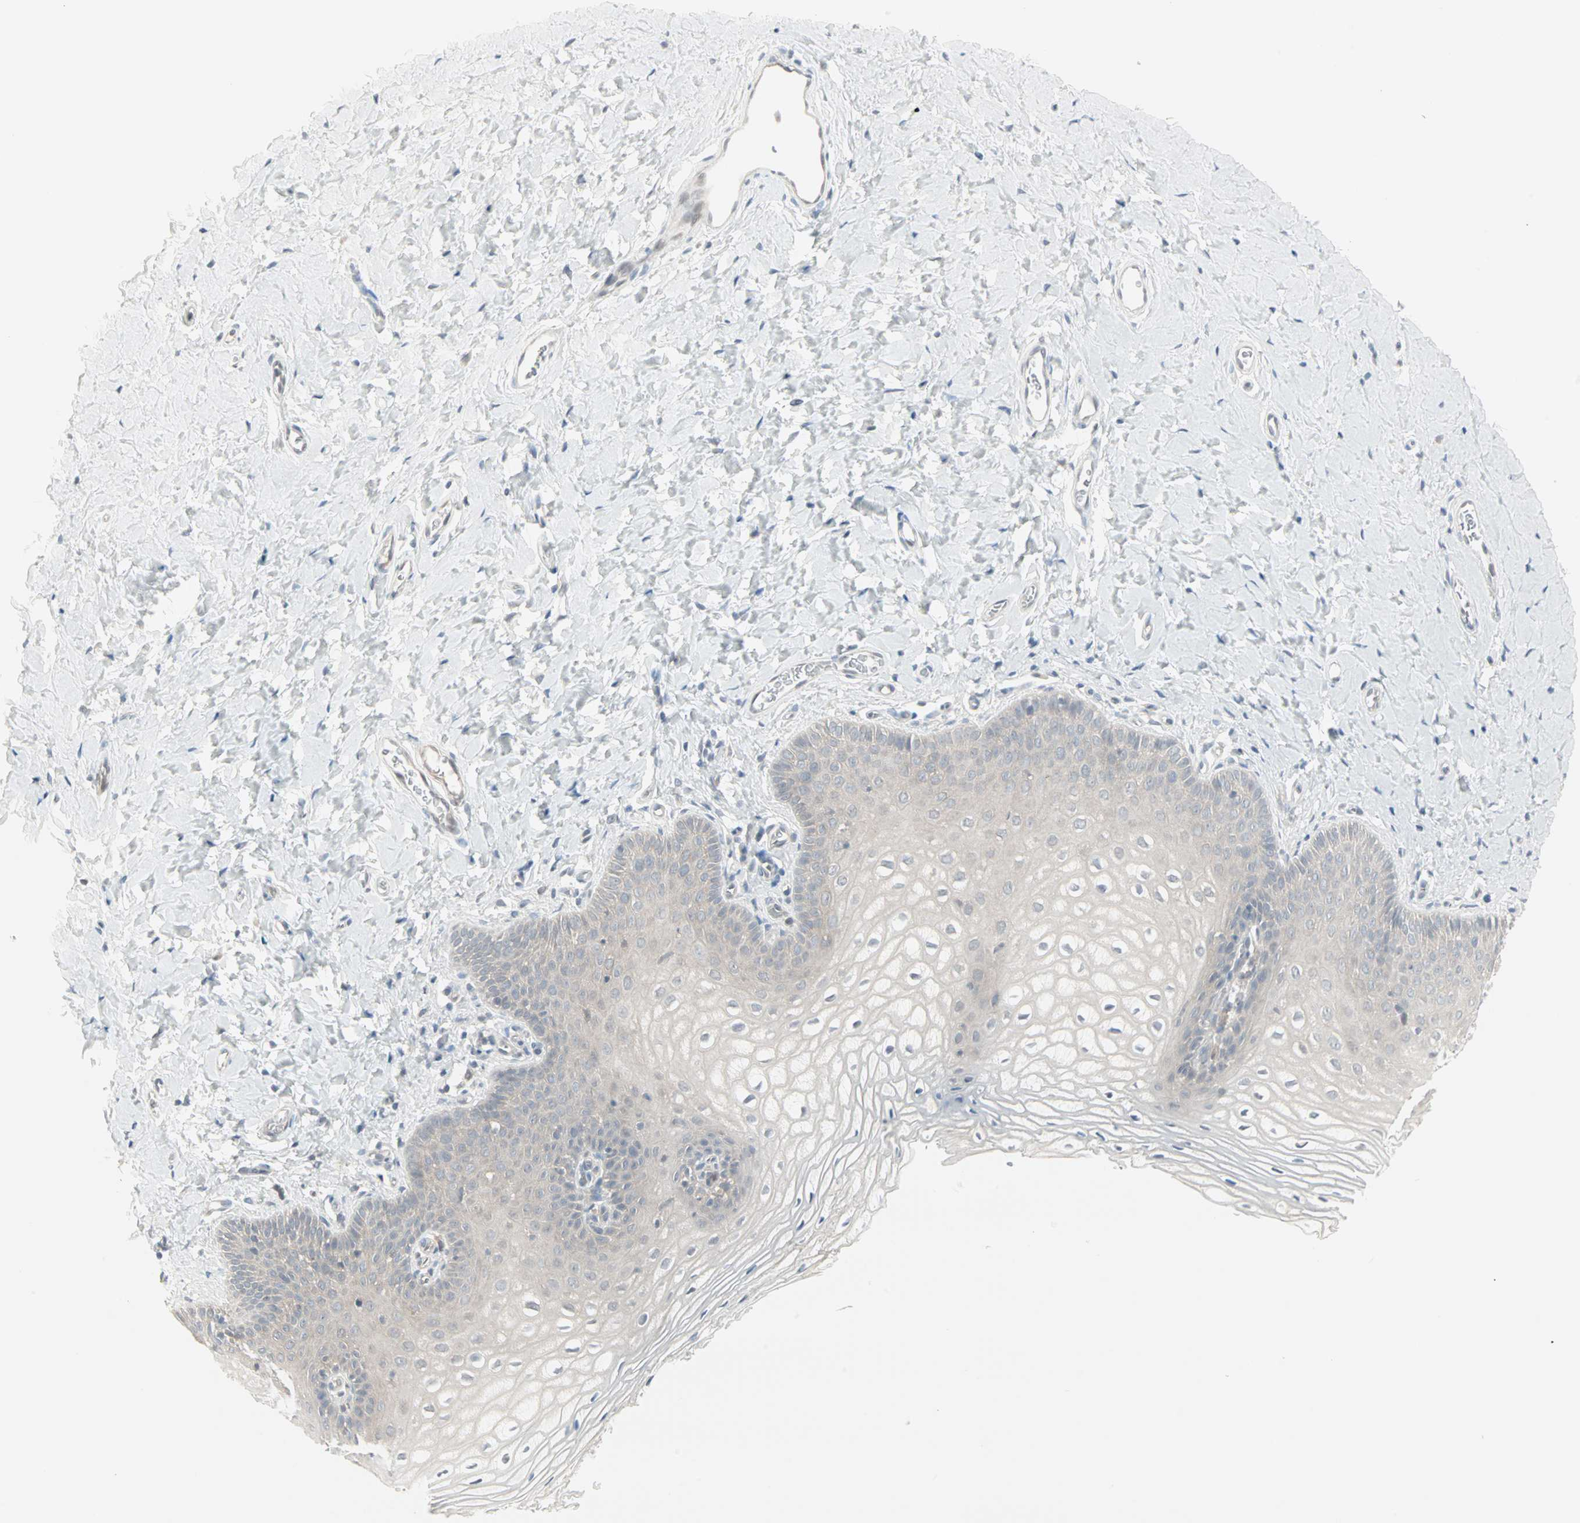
{"staining": {"intensity": "negative", "quantity": "none", "location": "none"}, "tissue": "vagina", "cell_type": "Squamous epithelial cells", "image_type": "normal", "snomed": [{"axis": "morphology", "description": "Normal tissue, NOS"}, {"axis": "topography", "description": "Vagina"}], "caption": "High magnification brightfield microscopy of normal vagina stained with DAB (brown) and counterstained with hematoxylin (blue): squamous epithelial cells show no significant expression. (Stains: DAB immunohistochemistry (IHC) with hematoxylin counter stain, Microscopy: brightfield microscopy at high magnification).", "gene": "PTPA", "patient": {"sex": "female", "age": 55}}